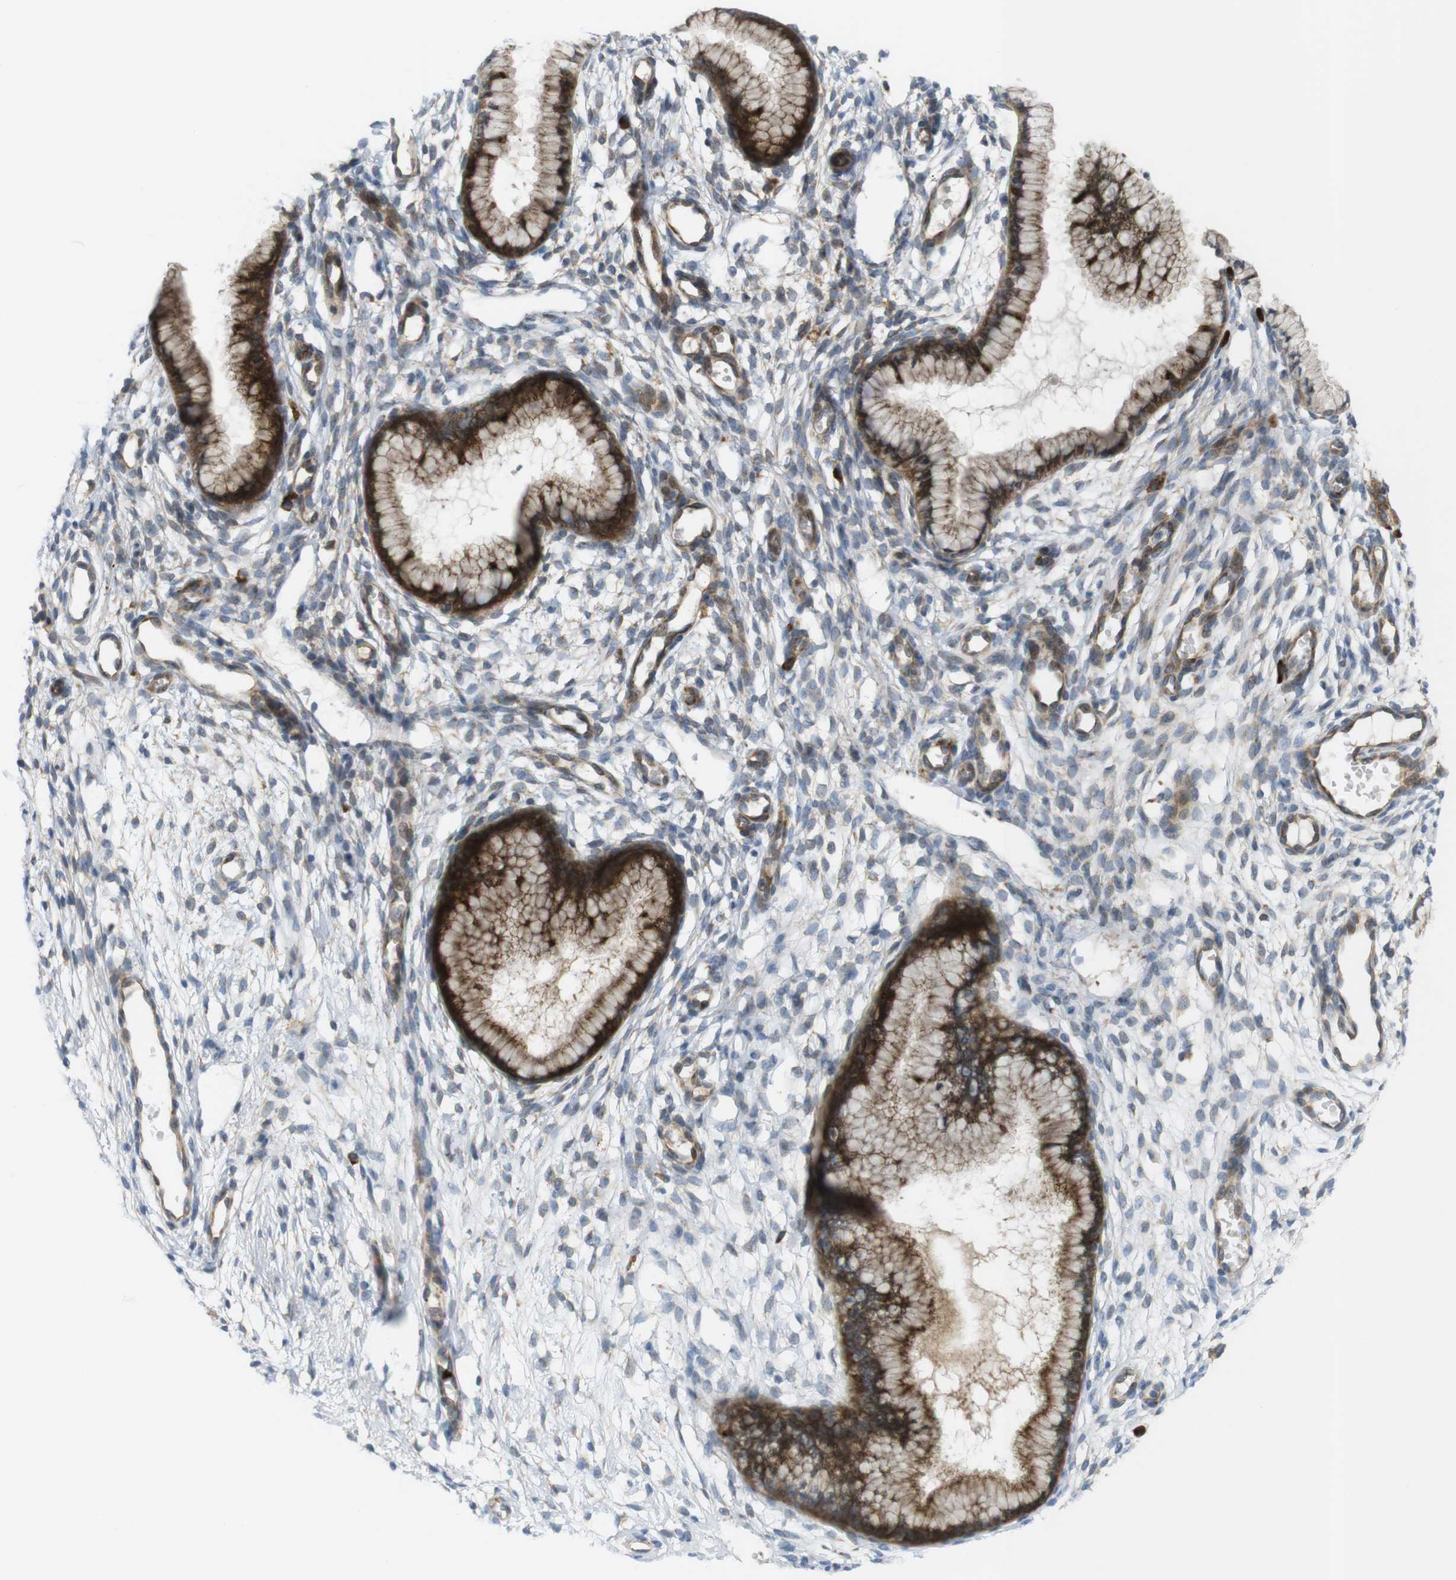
{"staining": {"intensity": "strong", "quantity": ">75%", "location": "cytoplasmic/membranous"}, "tissue": "cervix", "cell_type": "Glandular cells", "image_type": "normal", "snomed": [{"axis": "morphology", "description": "Normal tissue, NOS"}, {"axis": "topography", "description": "Cervix"}], "caption": "Immunohistochemical staining of unremarkable human cervix demonstrates >75% levels of strong cytoplasmic/membranous protein positivity in approximately >75% of glandular cells. The staining was performed using DAB, with brown indicating positive protein expression. Nuclei are stained blue with hematoxylin.", "gene": "GJC3", "patient": {"sex": "female", "age": 65}}